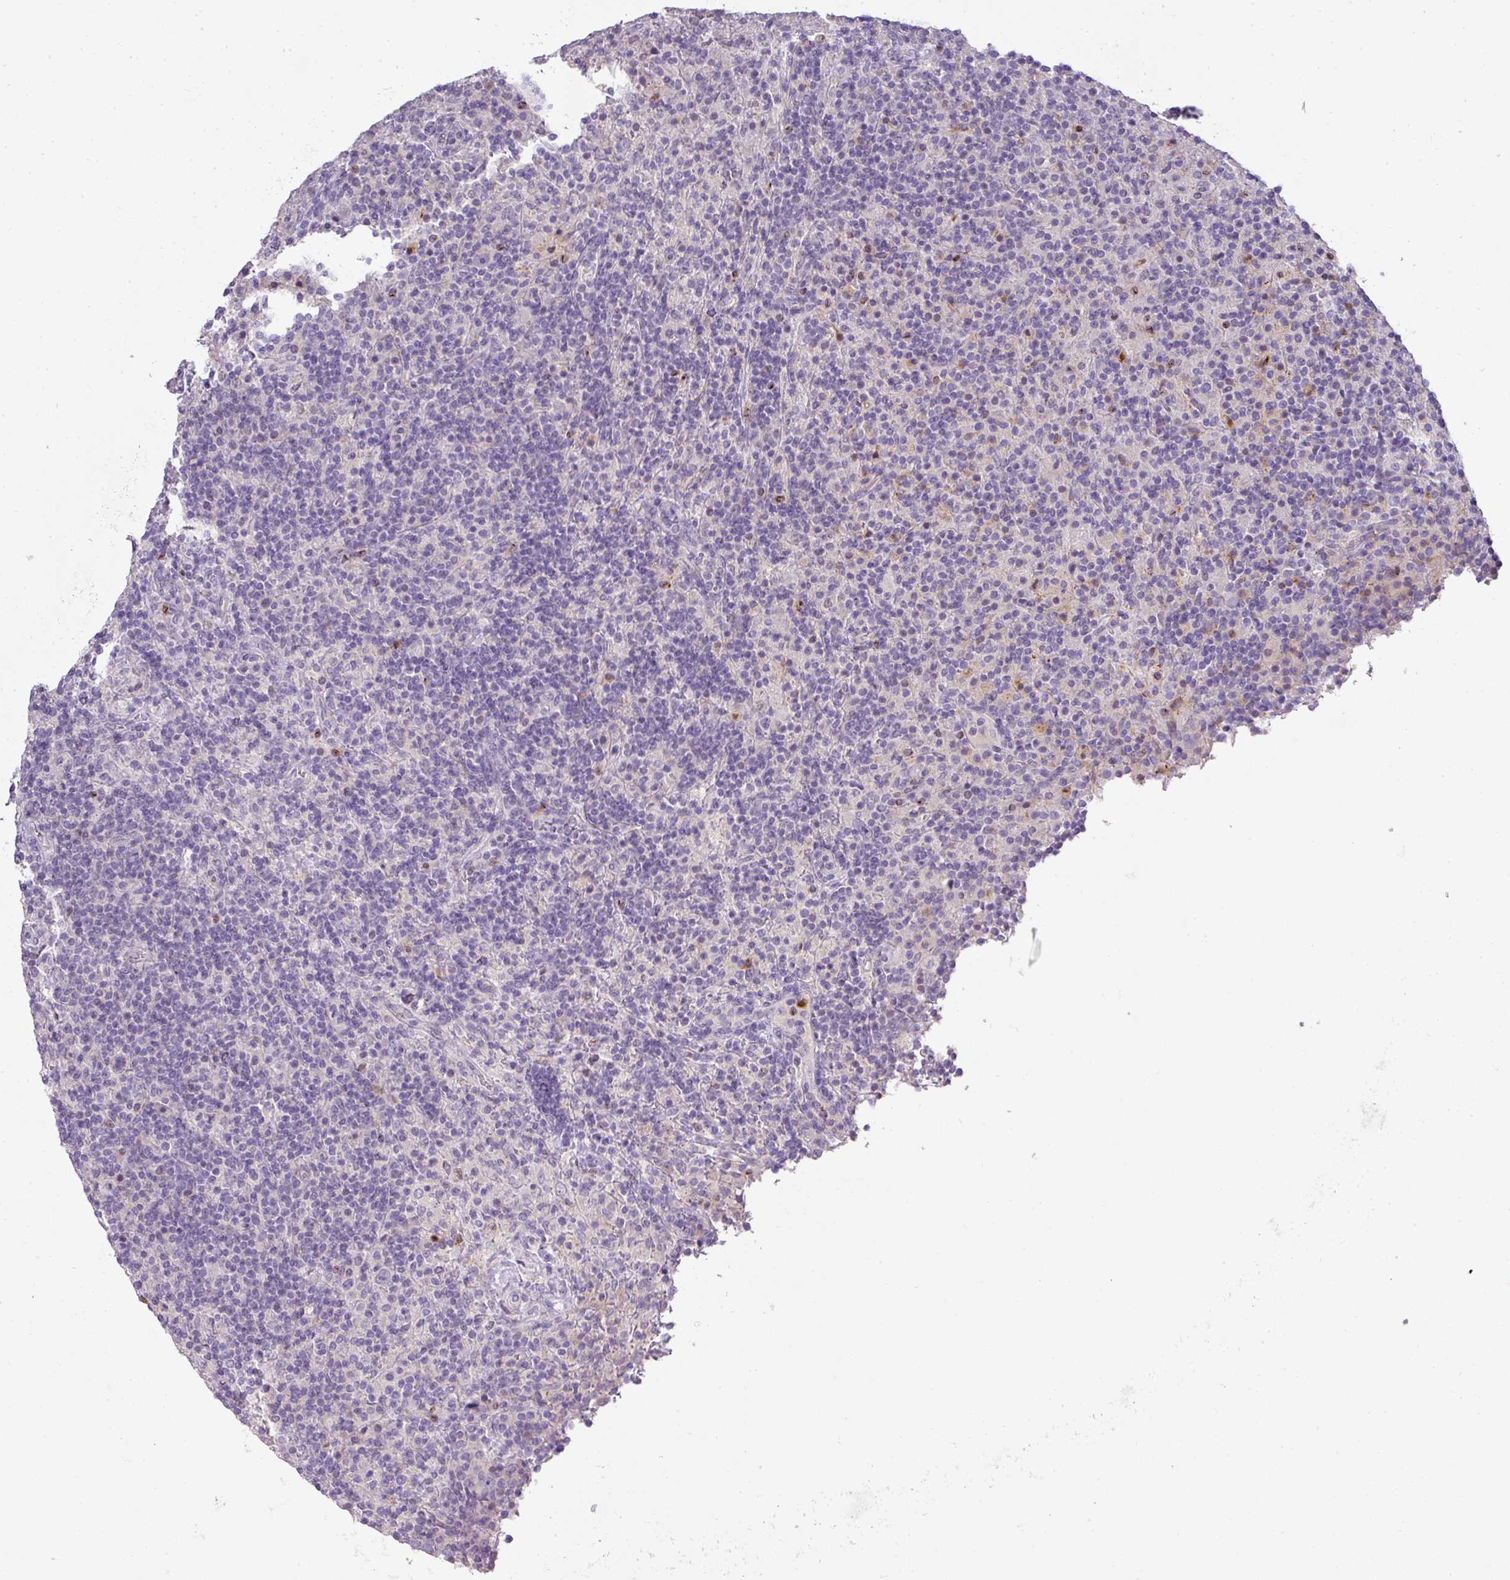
{"staining": {"intensity": "negative", "quantity": "none", "location": "none"}, "tissue": "lymphoma", "cell_type": "Tumor cells", "image_type": "cancer", "snomed": [{"axis": "morphology", "description": "Hodgkin's disease, NOS"}, {"axis": "topography", "description": "Lymph node"}], "caption": "Tumor cells show no significant protein positivity in Hodgkin's disease.", "gene": "HHEX", "patient": {"sex": "male", "age": 70}}